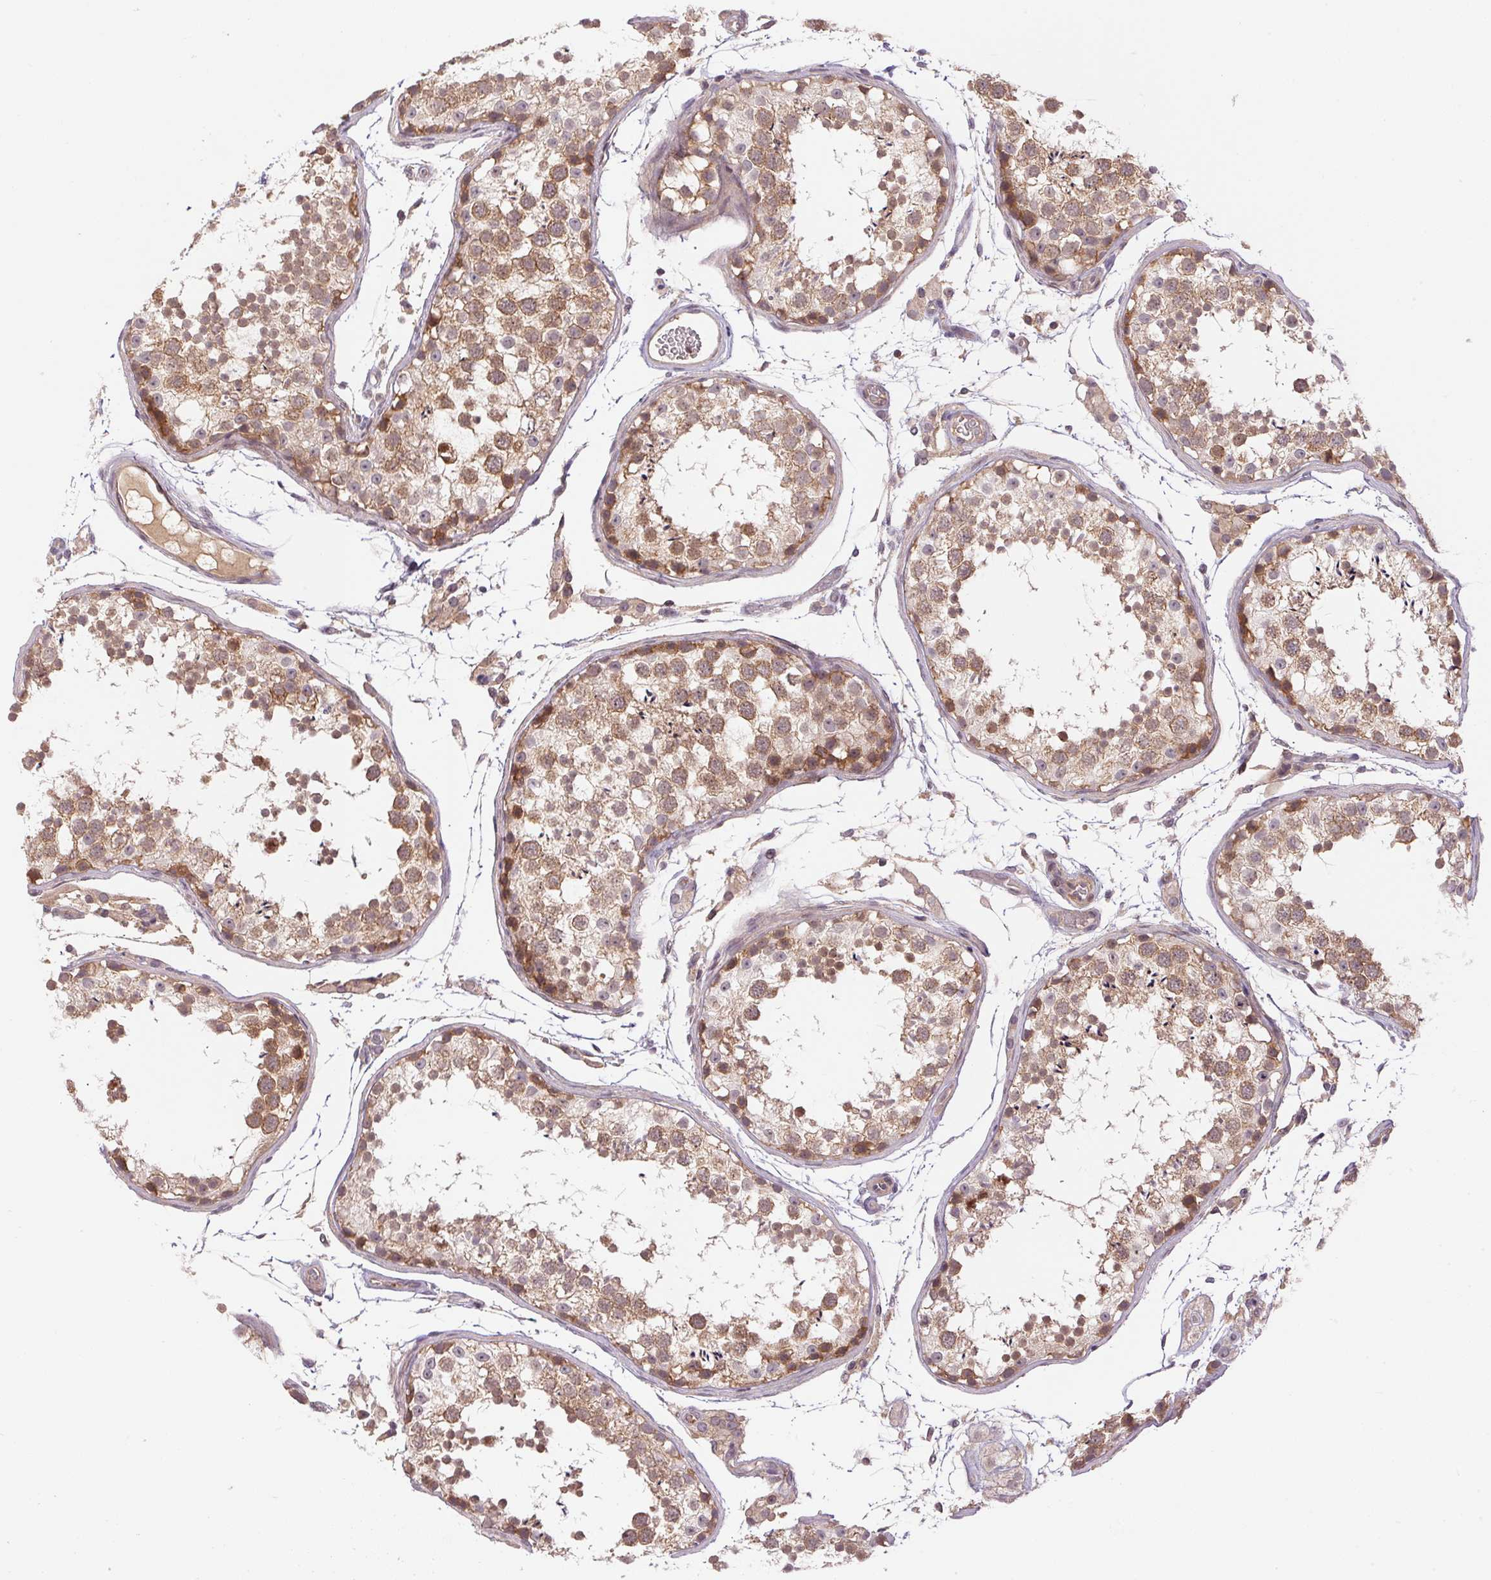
{"staining": {"intensity": "moderate", "quantity": ">75%", "location": "cytoplasmic/membranous"}, "tissue": "testis", "cell_type": "Cells in seminiferous ducts", "image_type": "normal", "snomed": [{"axis": "morphology", "description": "Normal tissue, NOS"}, {"axis": "topography", "description": "Testis"}], "caption": "A high-resolution image shows immunohistochemistry staining of unremarkable testis, which demonstrates moderate cytoplasmic/membranous positivity in approximately >75% of cells in seminiferous ducts. The protein is stained brown, and the nuclei are stained in blue (DAB IHC with brightfield microscopy, high magnification).", "gene": "BNIP5", "patient": {"sex": "male", "age": 29}}